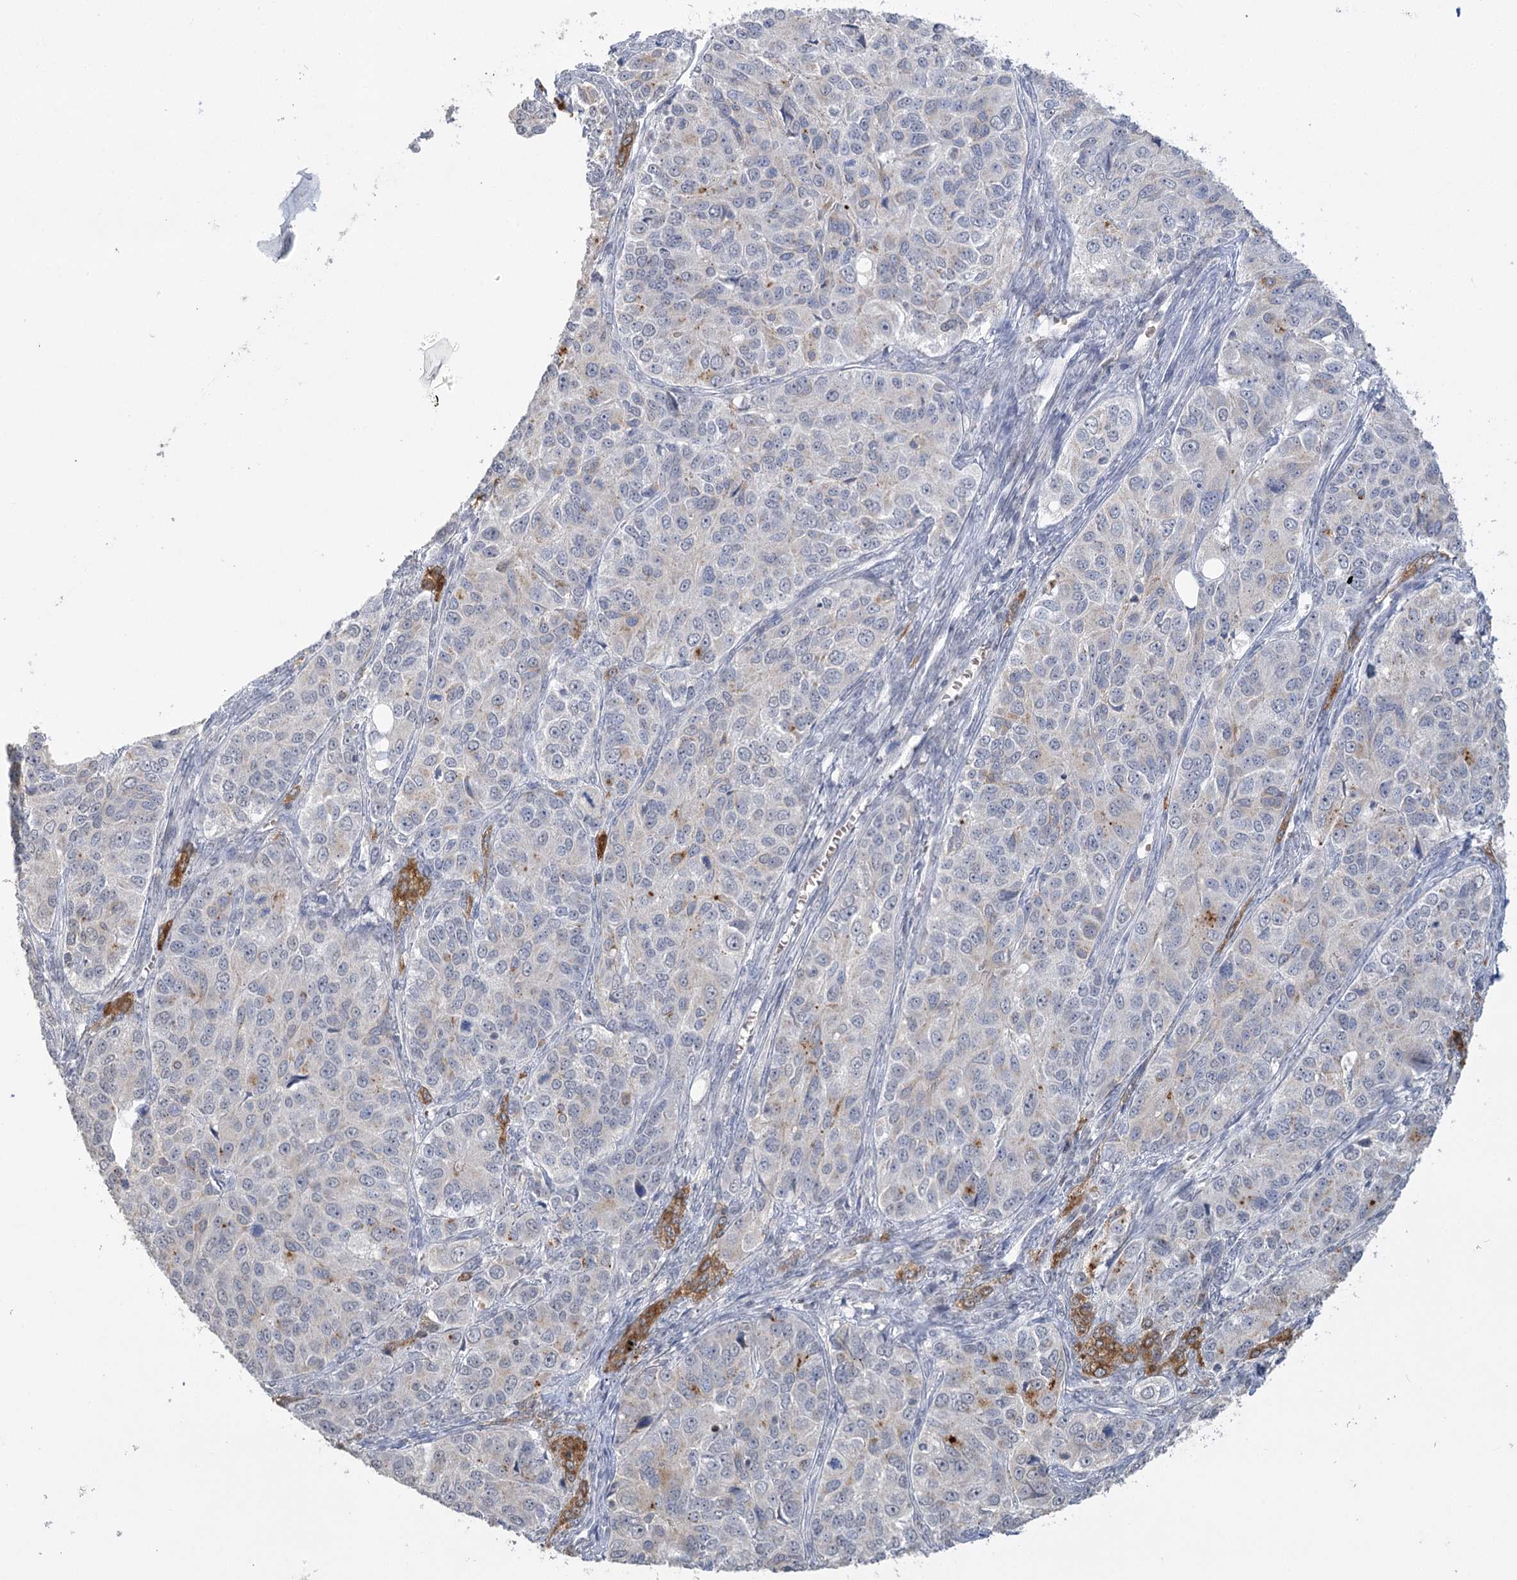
{"staining": {"intensity": "negative", "quantity": "none", "location": "none"}, "tissue": "ovarian cancer", "cell_type": "Tumor cells", "image_type": "cancer", "snomed": [{"axis": "morphology", "description": "Carcinoma, endometroid"}, {"axis": "topography", "description": "Ovary"}], "caption": "Immunohistochemical staining of ovarian cancer (endometroid carcinoma) demonstrates no significant positivity in tumor cells. (DAB (3,3'-diaminobenzidine) immunohistochemistry, high magnification).", "gene": "TRAF3IP1", "patient": {"sex": "female", "age": 51}}